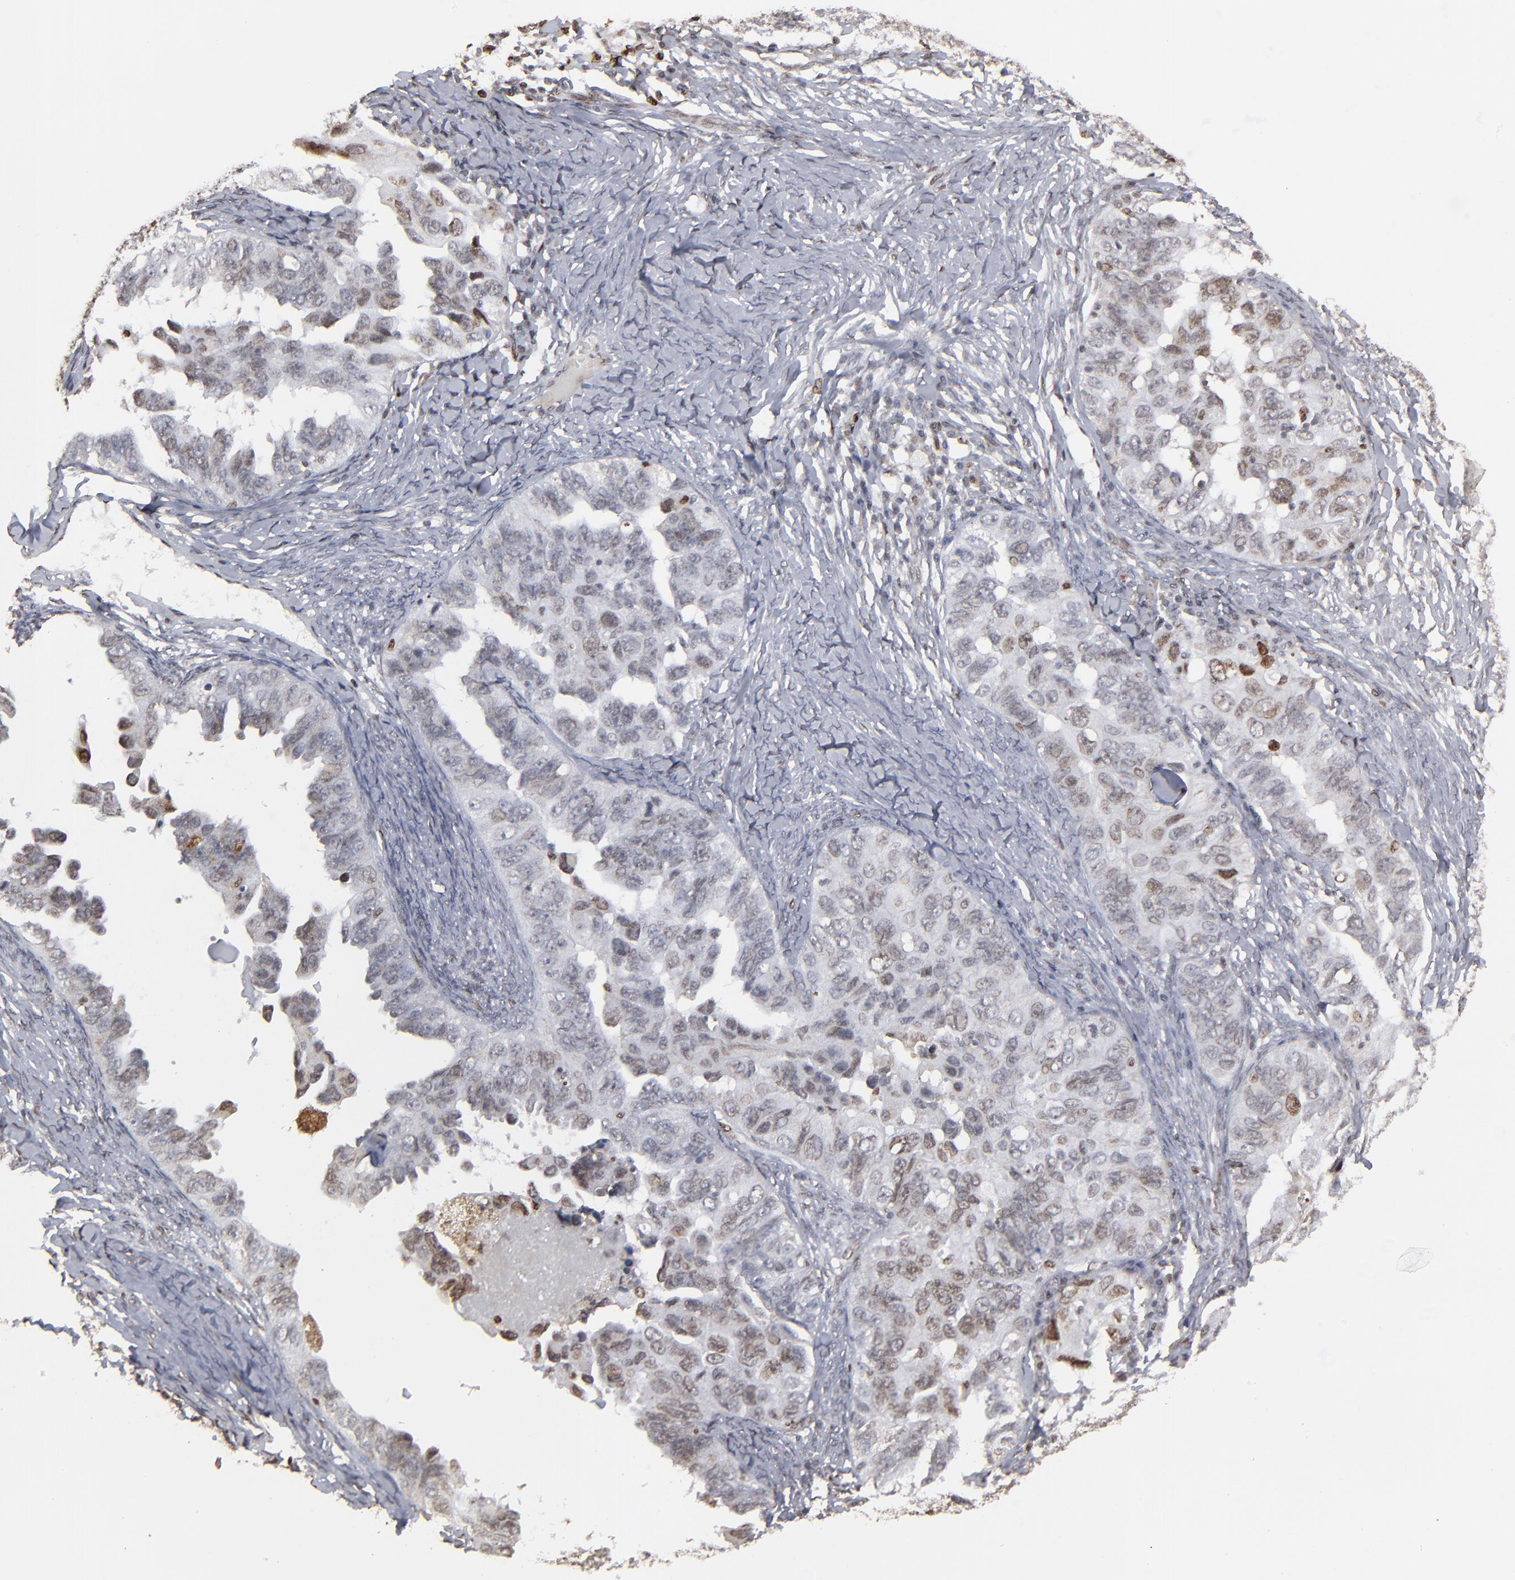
{"staining": {"intensity": "weak", "quantity": "25%-75%", "location": "nuclear"}, "tissue": "ovarian cancer", "cell_type": "Tumor cells", "image_type": "cancer", "snomed": [{"axis": "morphology", "description": "Cystadenocarcinoma, serous, NOS"}, {"axis": "topography", "description": "Ovary"}], "caption": "IHC (DAB (3,3'-diaminobenzidine)) staining of serous cystadenocarcinoma (ovarian) demonstrates weak nuclear protein positivity in approximately 25%-75% of tumor cells.", "gene": "BAZ1A", "patient": {"sex": "female", "age": 82}}